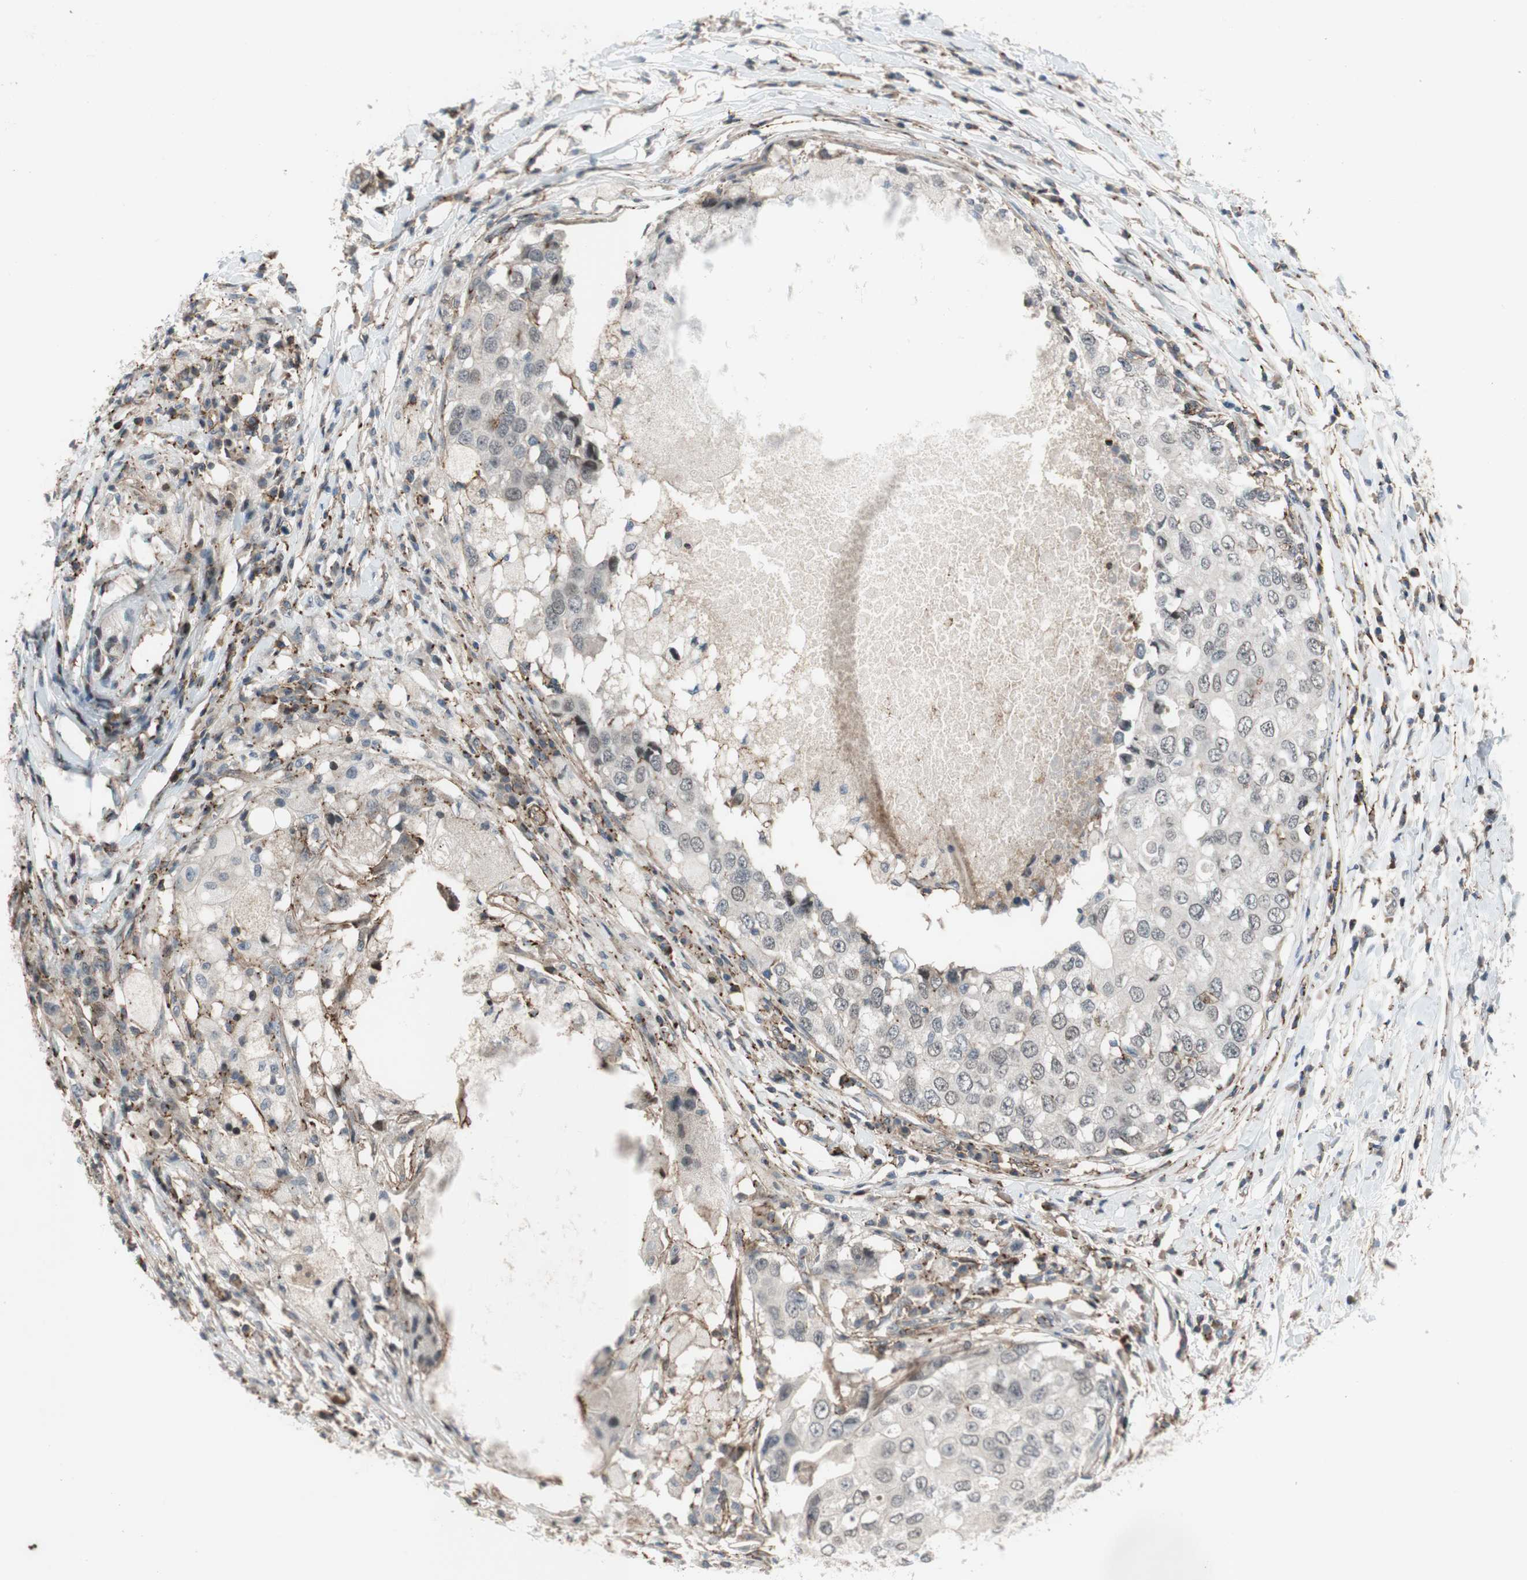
{"staining": {"intensity": "negative", "quantity": "none", "location": "none"}, "tissue": "breast cancer", "cell_type": "Tumor cells", "image_type": "cancer", "snomed": [{"axis": "morphology", "description": "Duct carcinoma"}, {"axis": "topography", "description": "Breast"}], "caption": "This micrograph is of infiltrating ductal carcinoma (breast) stained with IHC to label a protein in brown with the nuclei are counter-stained blue. There is no positivity in tumor cells.", "gene": "GRHL1", "patient": {"sex": "female", "age": 27}}